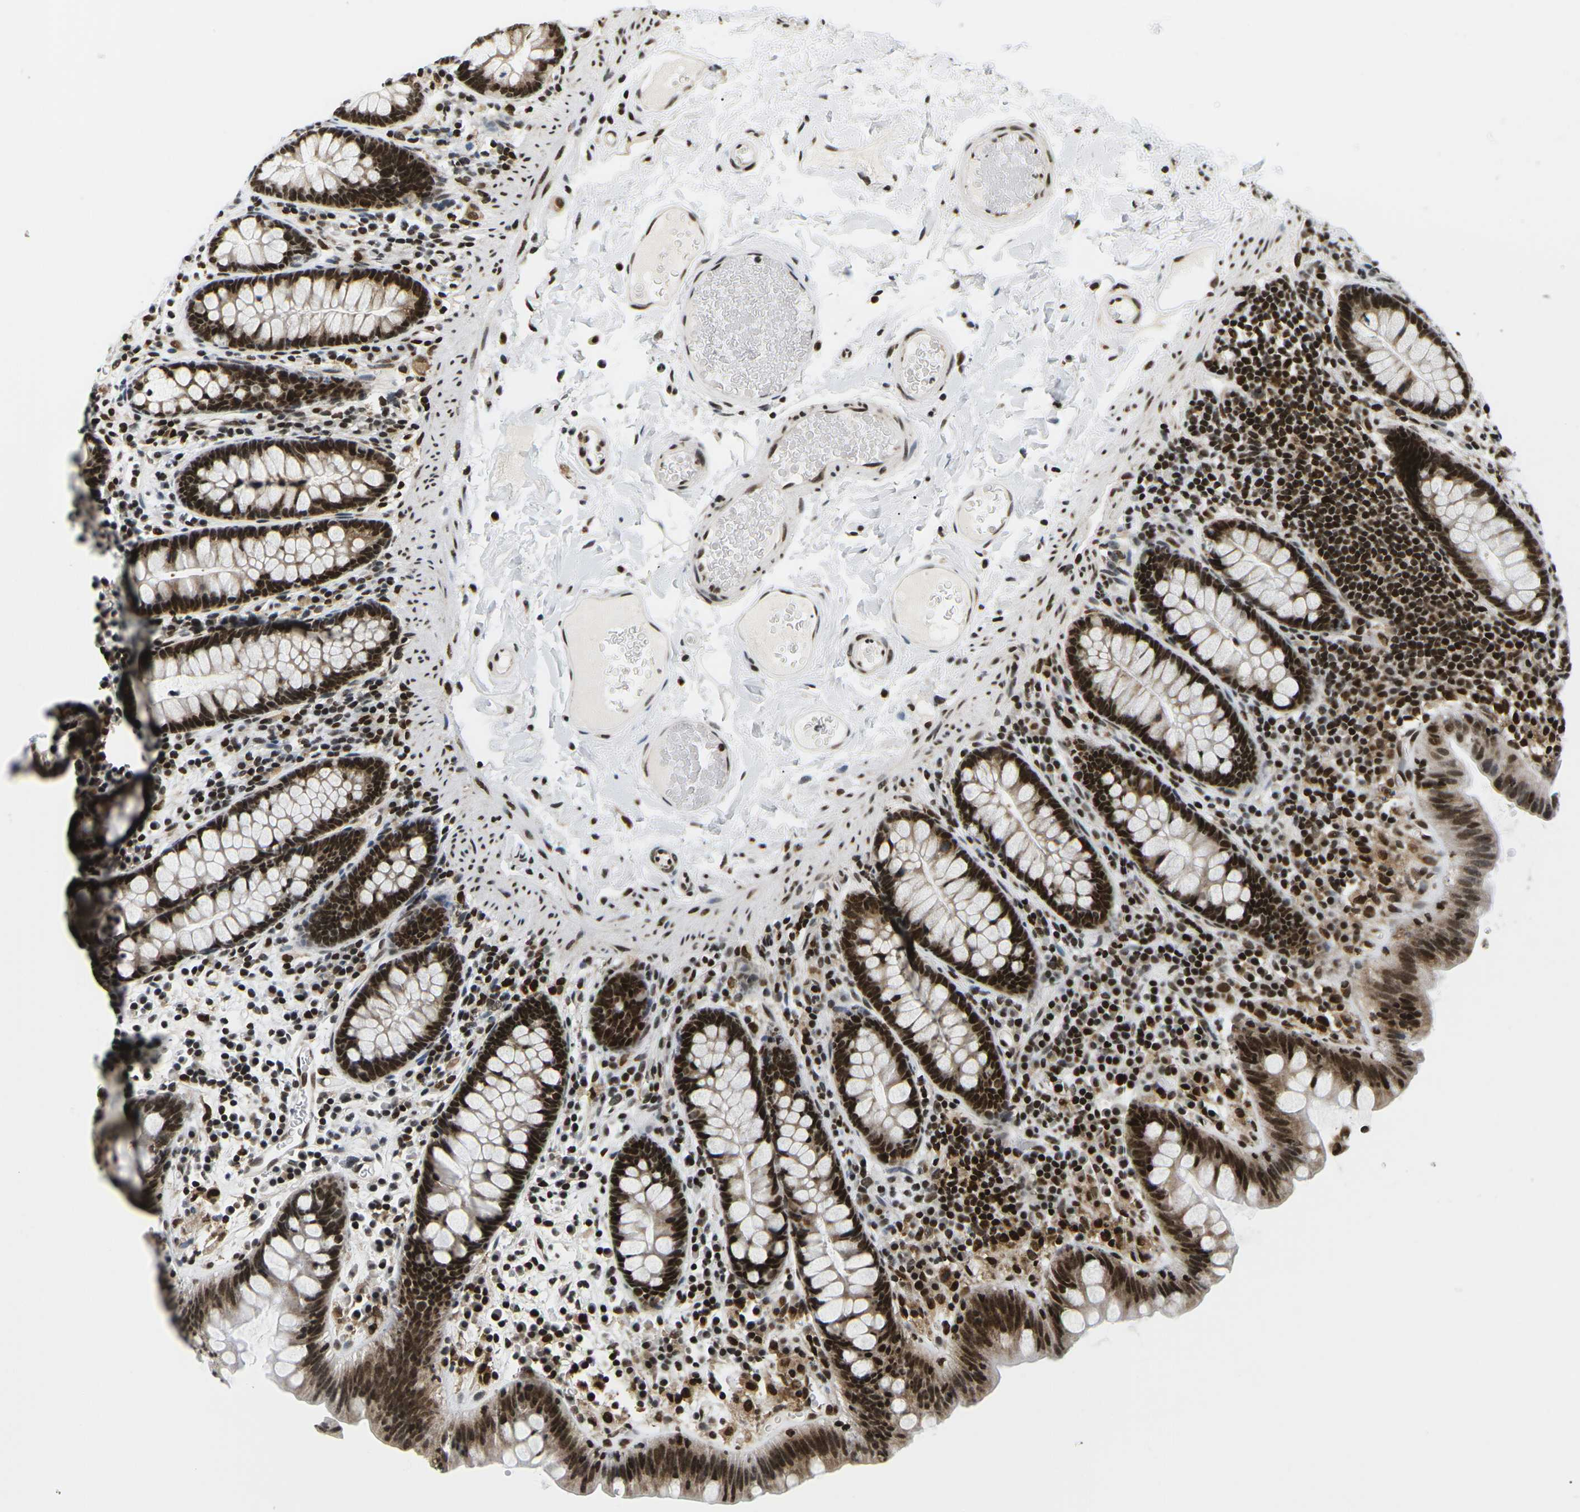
{"staining": {"intensity": "strong", "quantity": ">75%", "location": "nuclear"}, "tissue": "colon", "cell_type": "Endothelial cells", "image_type": "normal", "snomed": [{"axis": "morphology", "description": "Normal tissue, NOS"}, {"axis": "topography", "description": "Colon"}], "caption": "The histopathology image shows a brown stain indicating the presence of a protein in the nuclear of endothelial cells in colon. The staining was performed using DAB to visualize the protein expression in brown, while the nuclei were stained in blue with hematoxylin (Magnification: 20x).", "gene": "CELF1", "patient": {"sex": "female", "age": 80}}